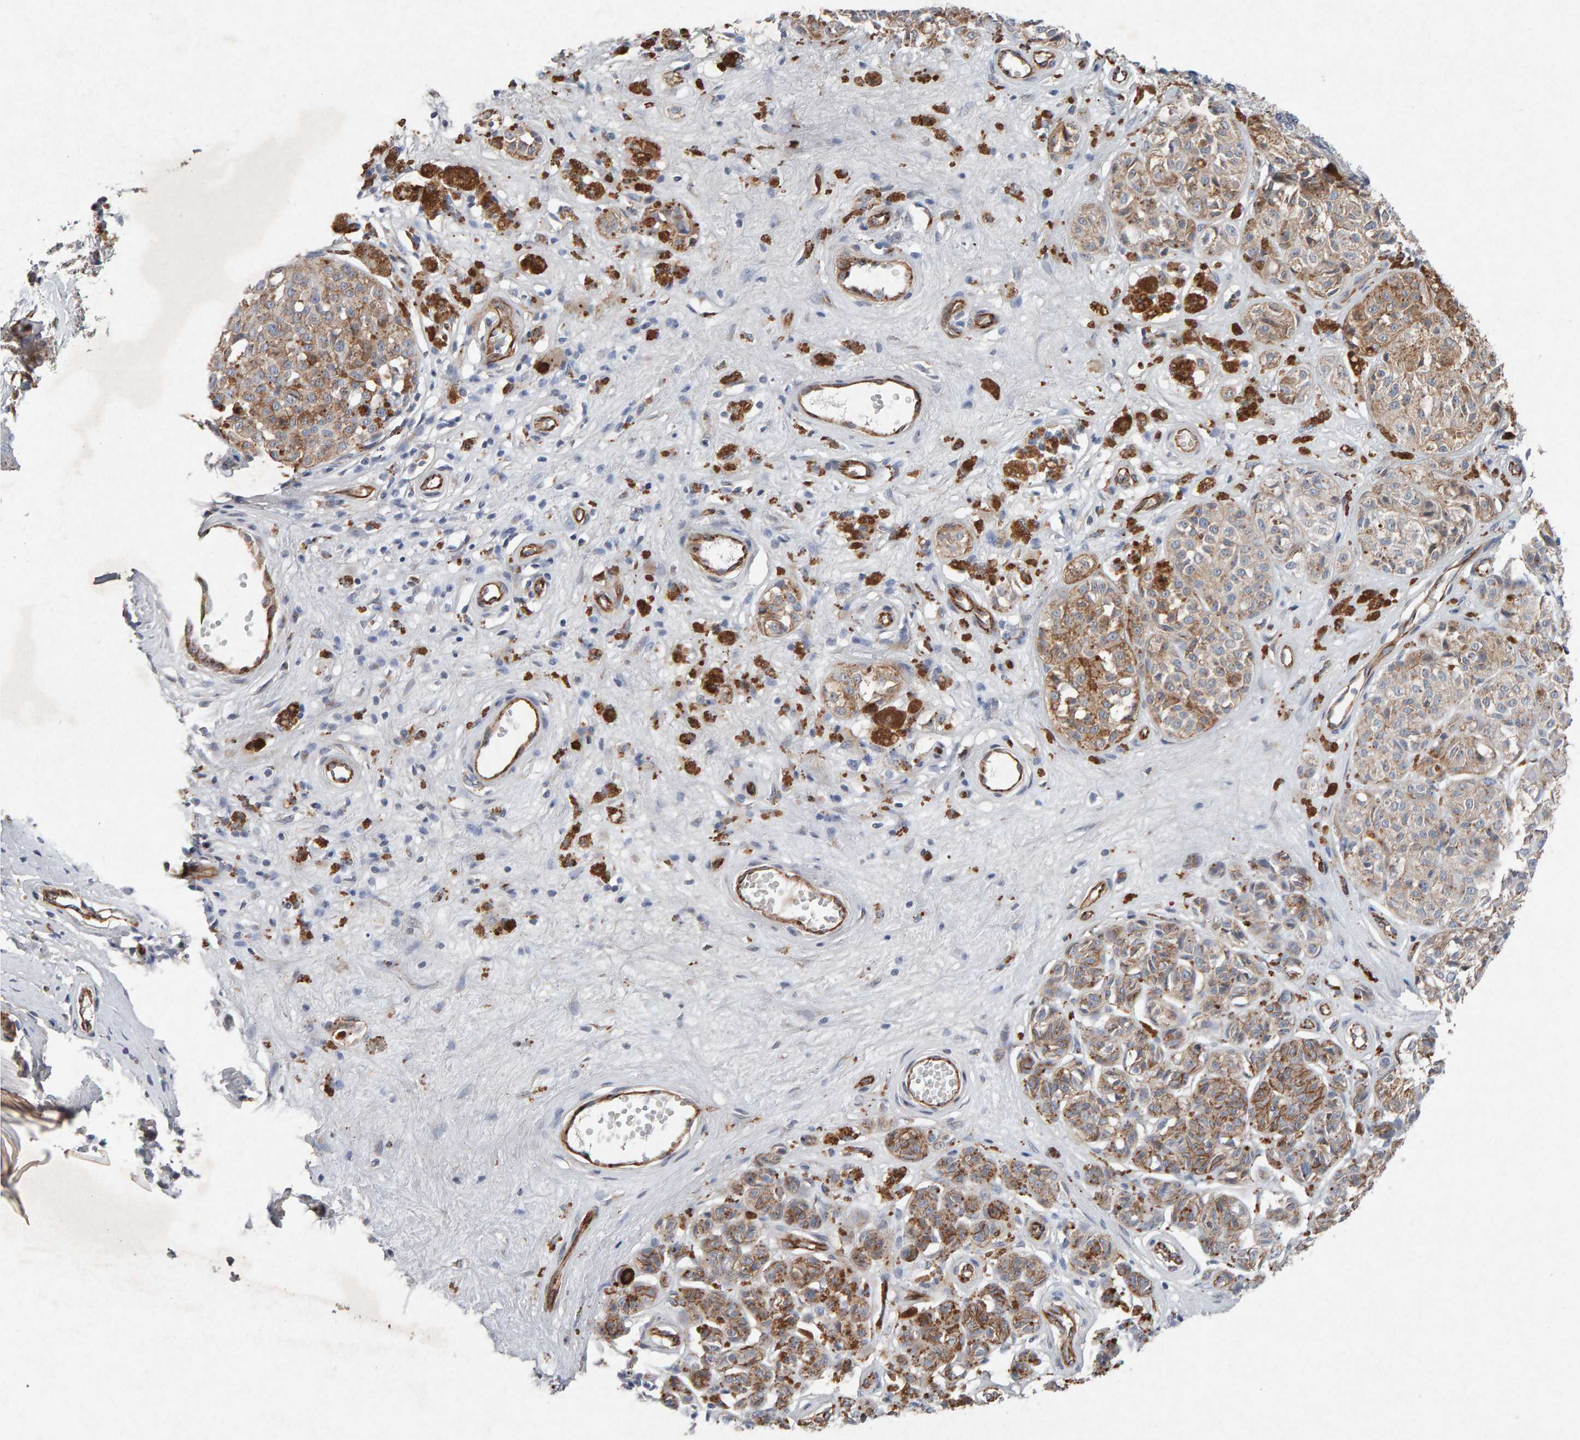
{"staining": {"intensity": "weak", "quantity": ">75%", "location": "cytoplasmic/membranous"}, "tissue": "melanoma", "cell_type": "Tumor cells", "image_type": "cancer", "snomed": [{"axis": "morphology", "description": "Malignant melanoma, NOS"}, {"axis": "topography", "description": "Skin"}], "caption": "IHC histopathology image of human malignant melanoma stained for a protein (brown), which displays low levels of weak cytoplasmic/membranous positivity in approximately >75% of tumor cells.", "gene": "PTPRM", "patient": {"sex": "female", "age": 64}}